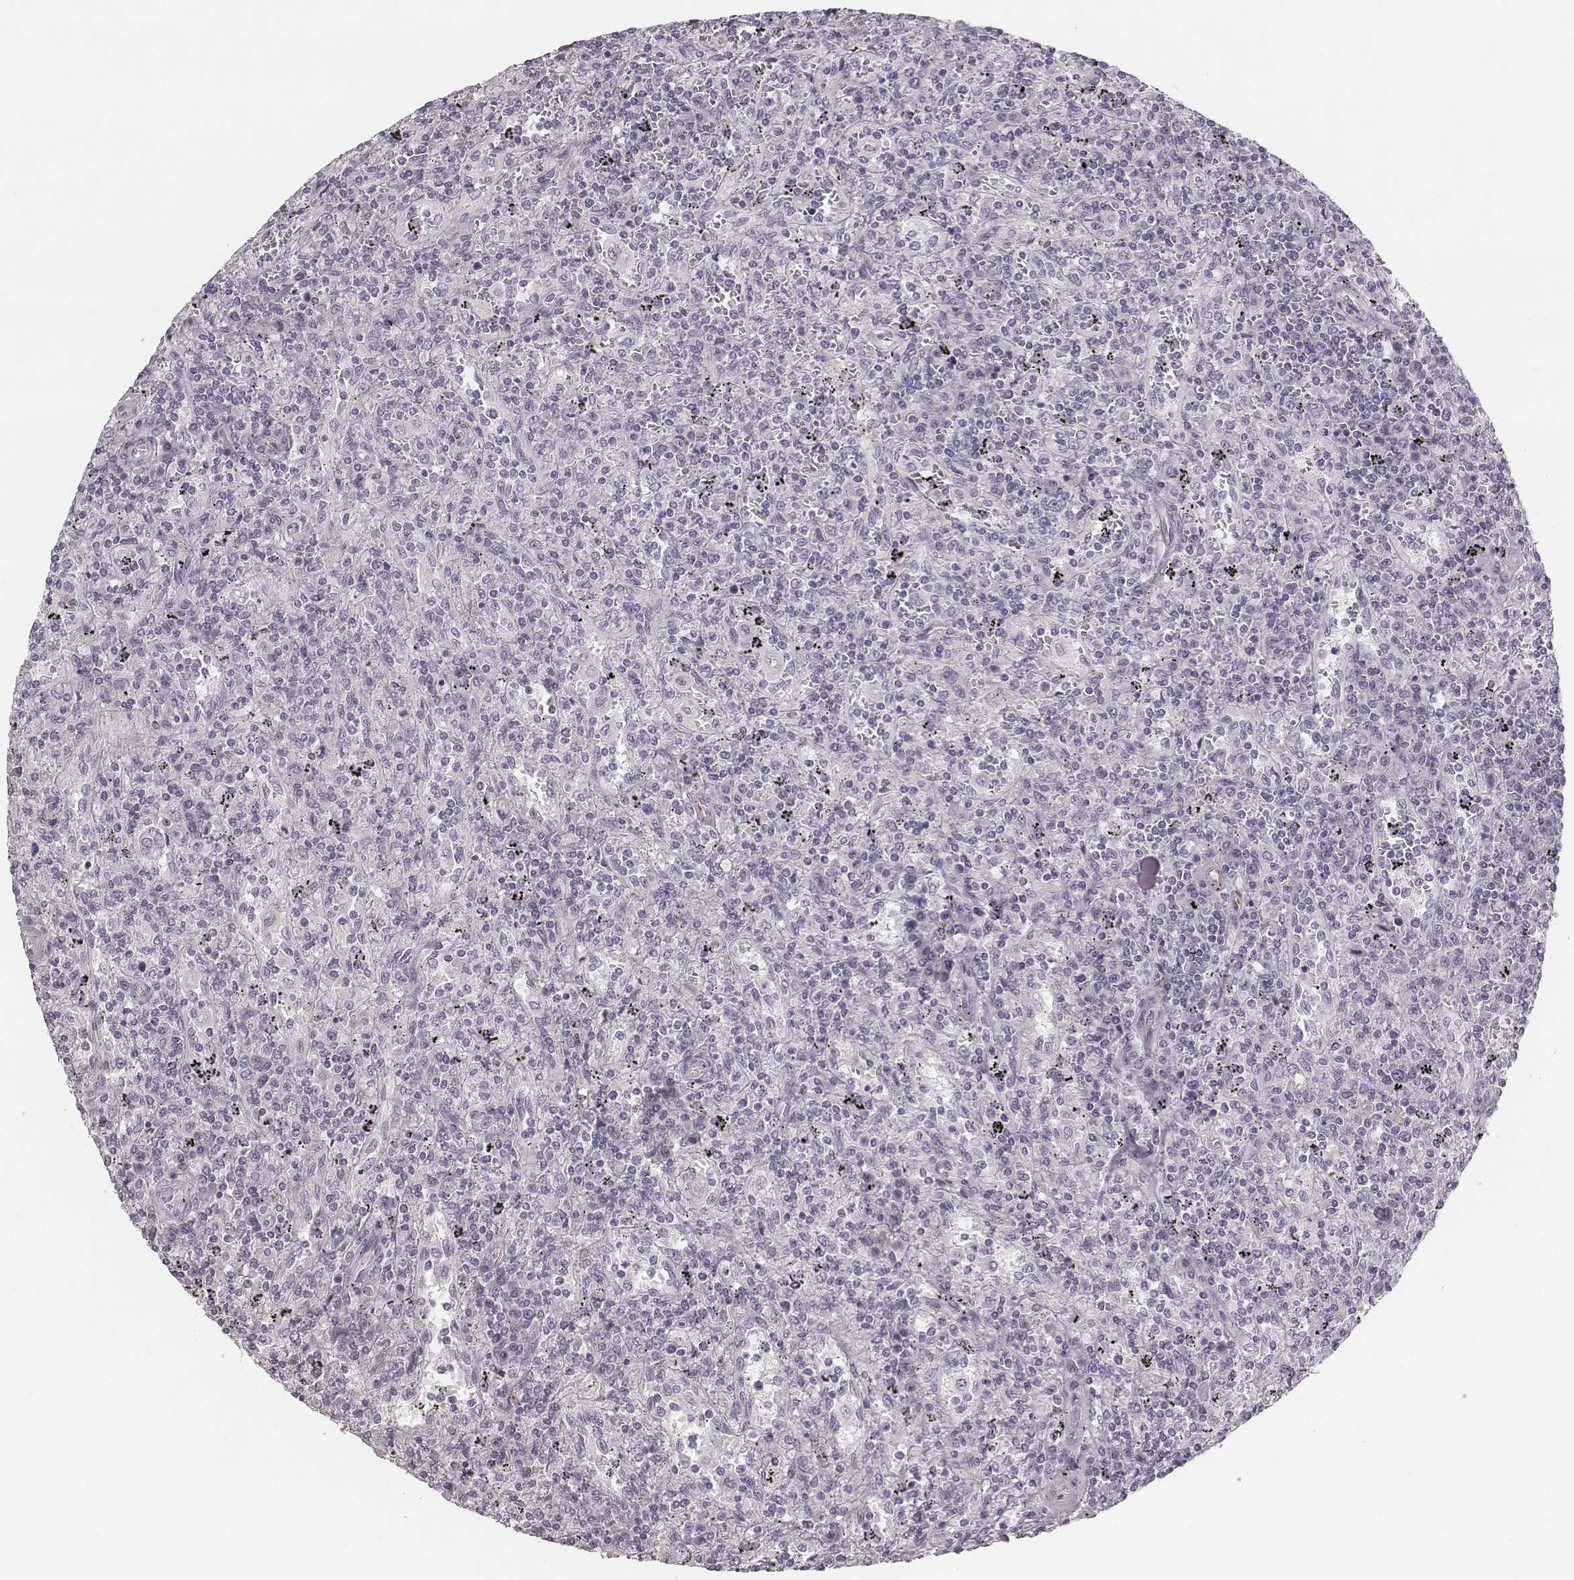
{"staining": {"intensity": "negative", "quantity": "none", "location": "none"}, "tissue": "lymphoma", "cell_type": "Tumor cells", "image_type": "cancer", "snomed": [{"axis": "morphology", "description": "Malignant lymphoma, non-Hodgkin's type, Low grade"}, {"axis": "topography", "description": "Spleen"}], "caption": "High magnification brightfield microscopy of lymphoma stained with DAB (brown) and counterstained with hematoxylin (blue): tumor cells show no significant expression.", "gene": "SPA17", "patient": {"sex": "male", "age": 62}}